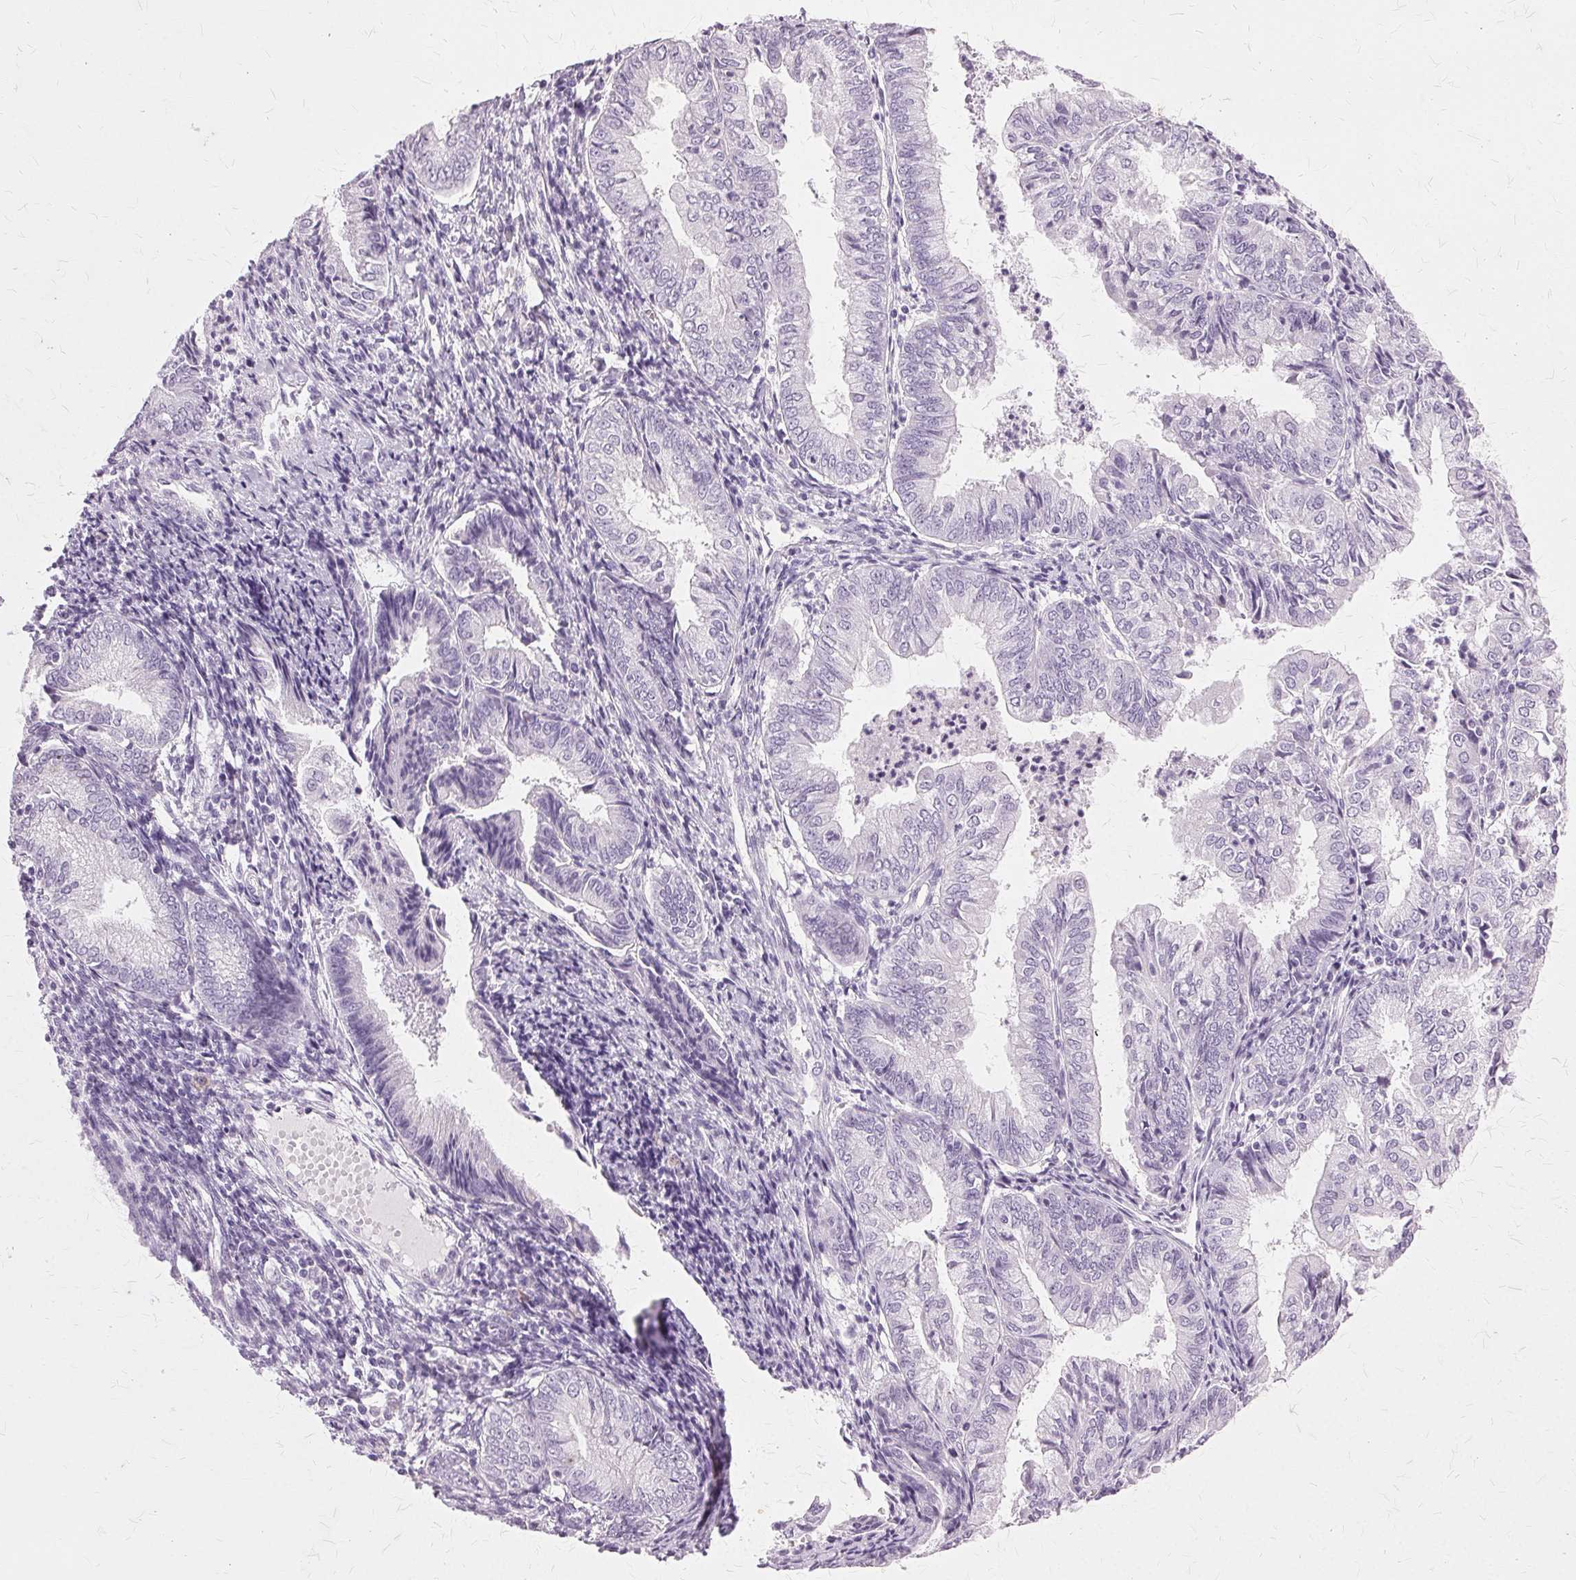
{"staining": {"intensity": "negative", "quantity": "none", "location": "none"}, "tissue": "endometrial cancer", "cell_type": "Tumor cells", "image_type": "cancer", "snomed": [{"axis": "morphology", "description": "Adenocarcinoma, NOS"}, {"axis": "topography", "description": "Endometrium"}], "caption": "Immunohistochemical staining of adenocarcinoma (endometrial) exhibits no significant expression in tumor cells.", "gene": "SLC45A3", "patient": {"sex": "female", "age": 55}}